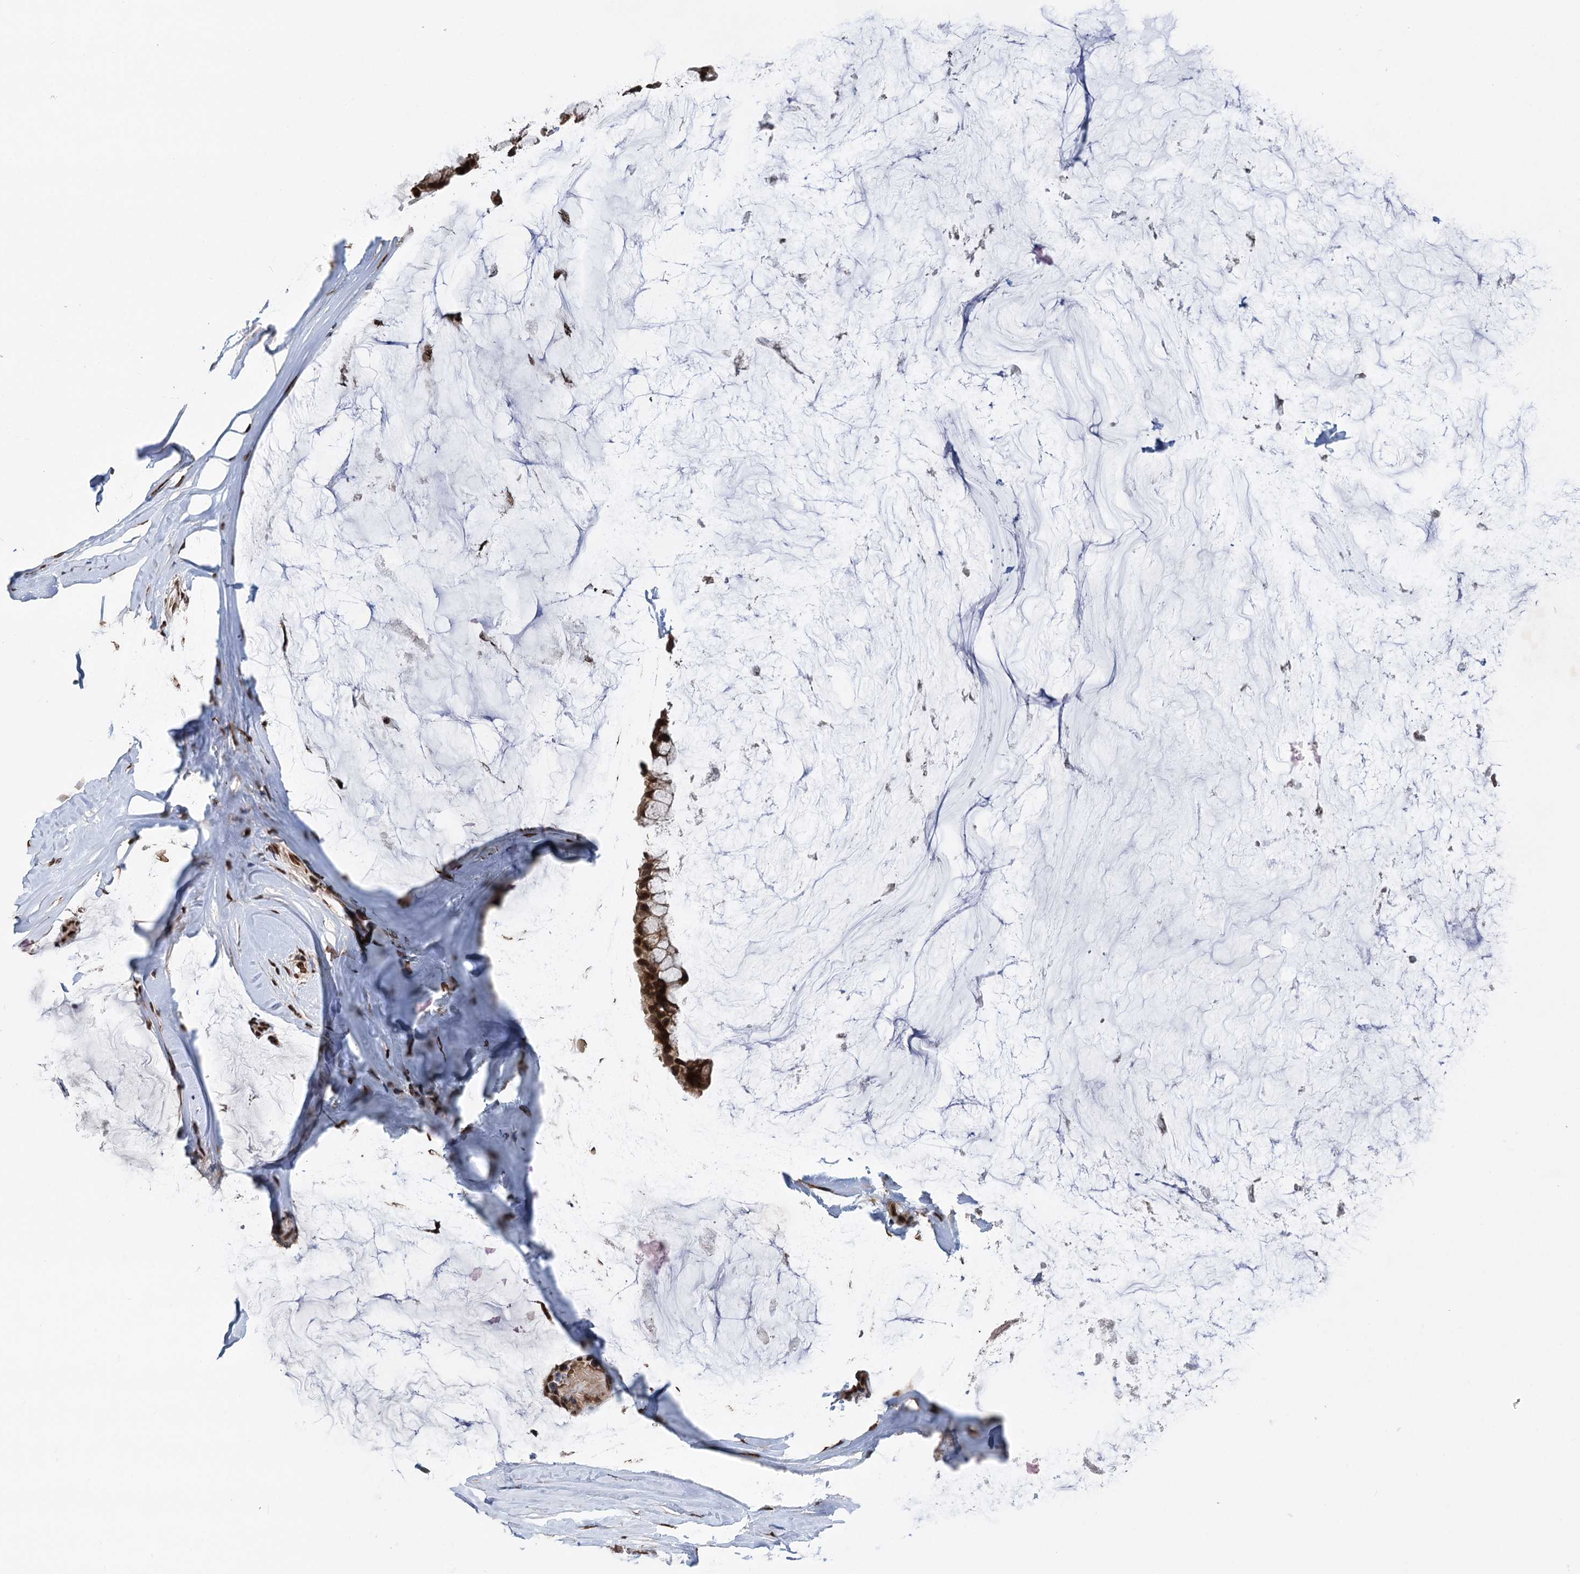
{"staining": {"intensity": "moderate", "quantity": ">75%", "location": "cytoplasmic/membranous,nuclear"}, "tissue": "ovarian cancer", "cell_type": "Tumor cells", "image_type": "cancer", "snomed": [{"axis": "morphology", "description": "Cystadenocarcinoma, mucinous, NOS"}, {"axis": "topography", "description": "Ovary"}], "caption": "An immunohistochemistry photomicrograph of tumor tissue is shown. Protein staining in brown highlights moderate cytoplasmic/membranous and nuclear positivity in ovarian mucinous cystadenocarcinoma within tumor cells.", "gene": "MESD", "patient": {"sex": "female", "age": 39}}